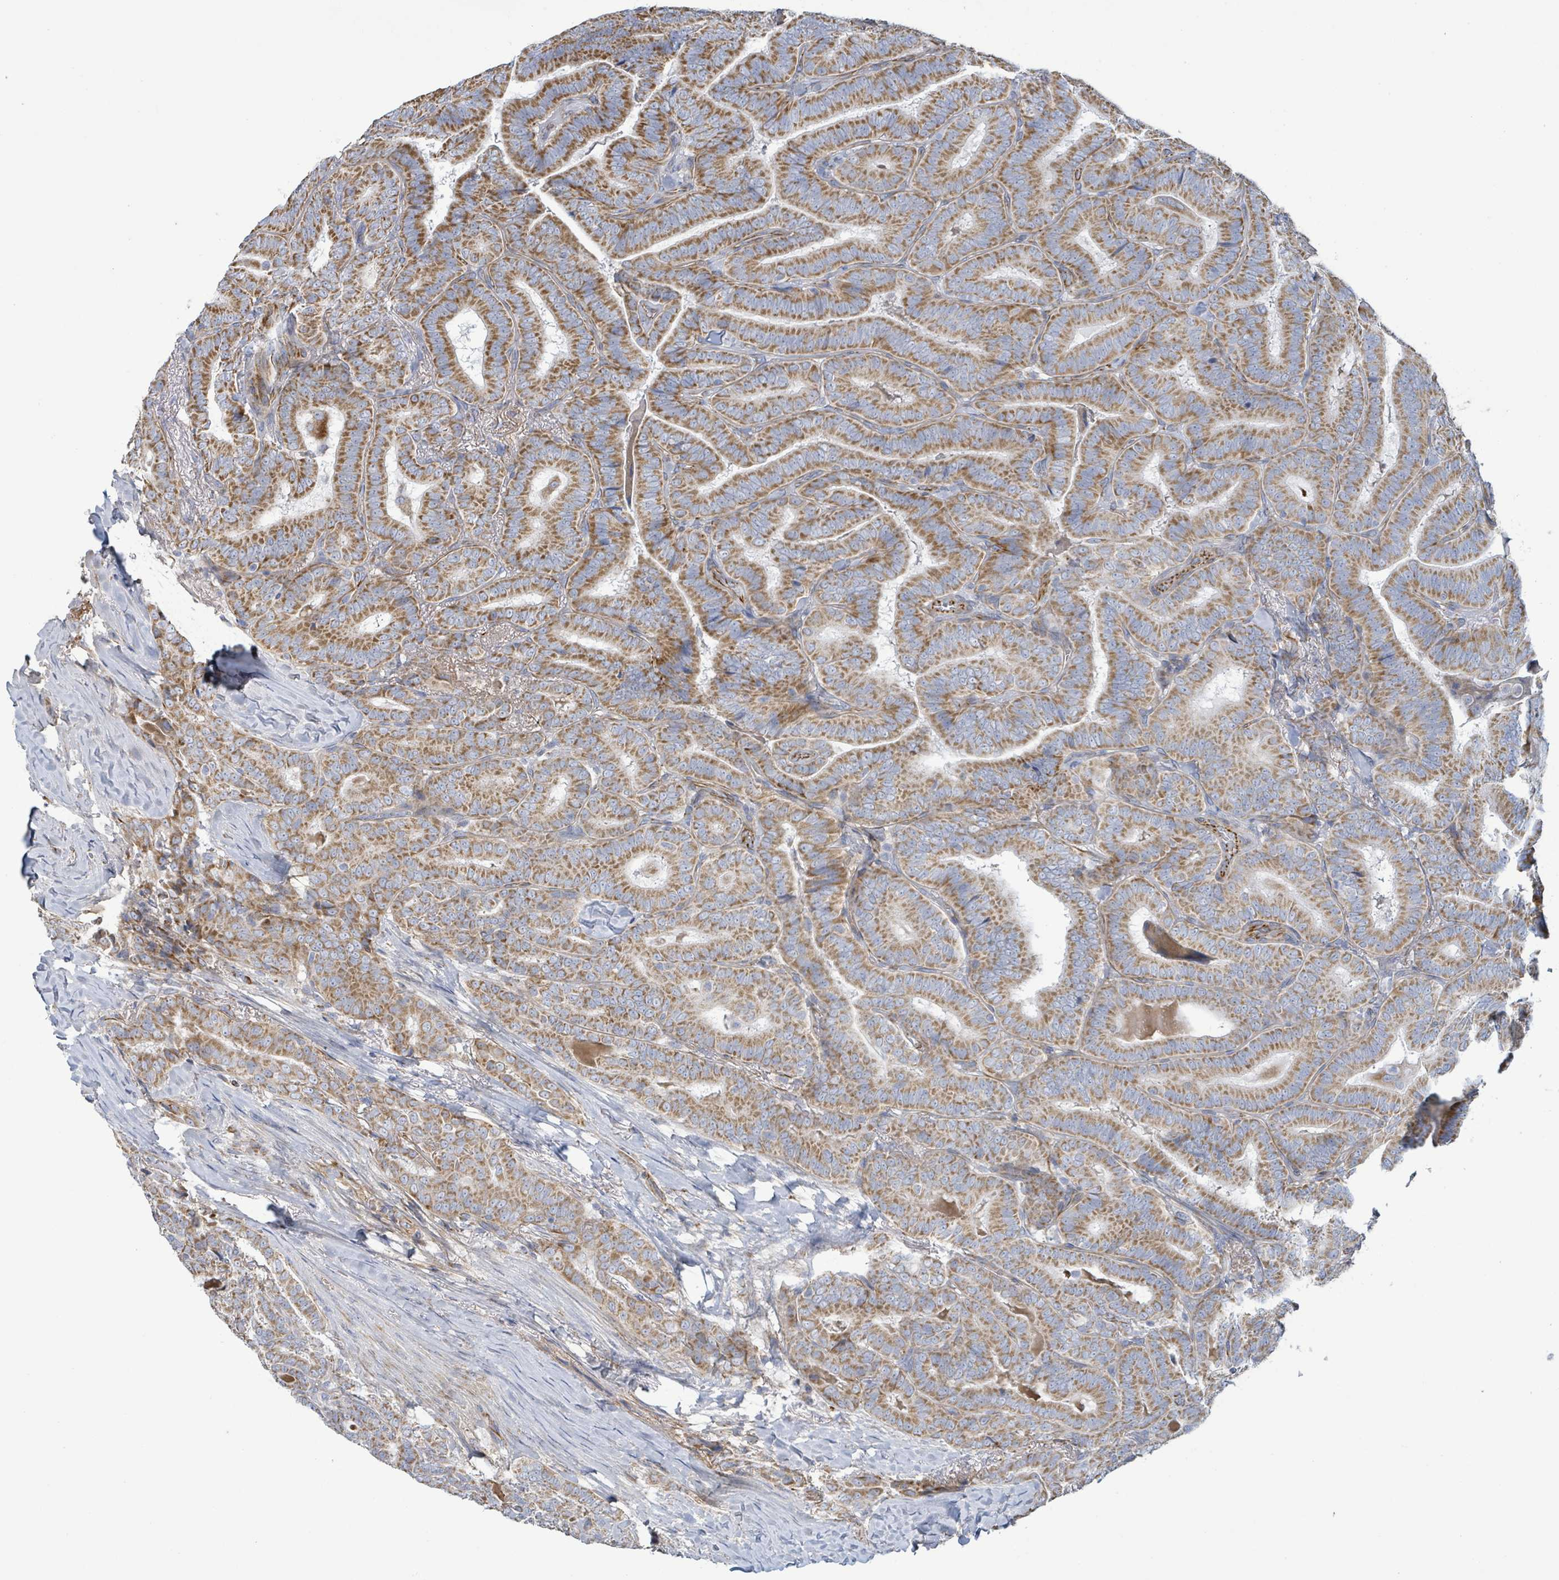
{"staining": {"intensity": "moderate", "quantity": ">75%", "location": "cytoplasmic/membranous"}, "tissue": "thyroid cancer", "cell_type": "Tumor cells", "image_type": "cancer", "snomed": [{"axis": "morphology", "description": "Papillary adenocarcinoma, NOS"}, {"axis": "topography", "description": "Thyroid gland"}], "caption": "Papillary adenocarcinoma (thyroid) stained with a protein marker reveals moderate staining in tumor cells.", "gene": "ALG12", "patient": {"sex": "male", "age": 61}}